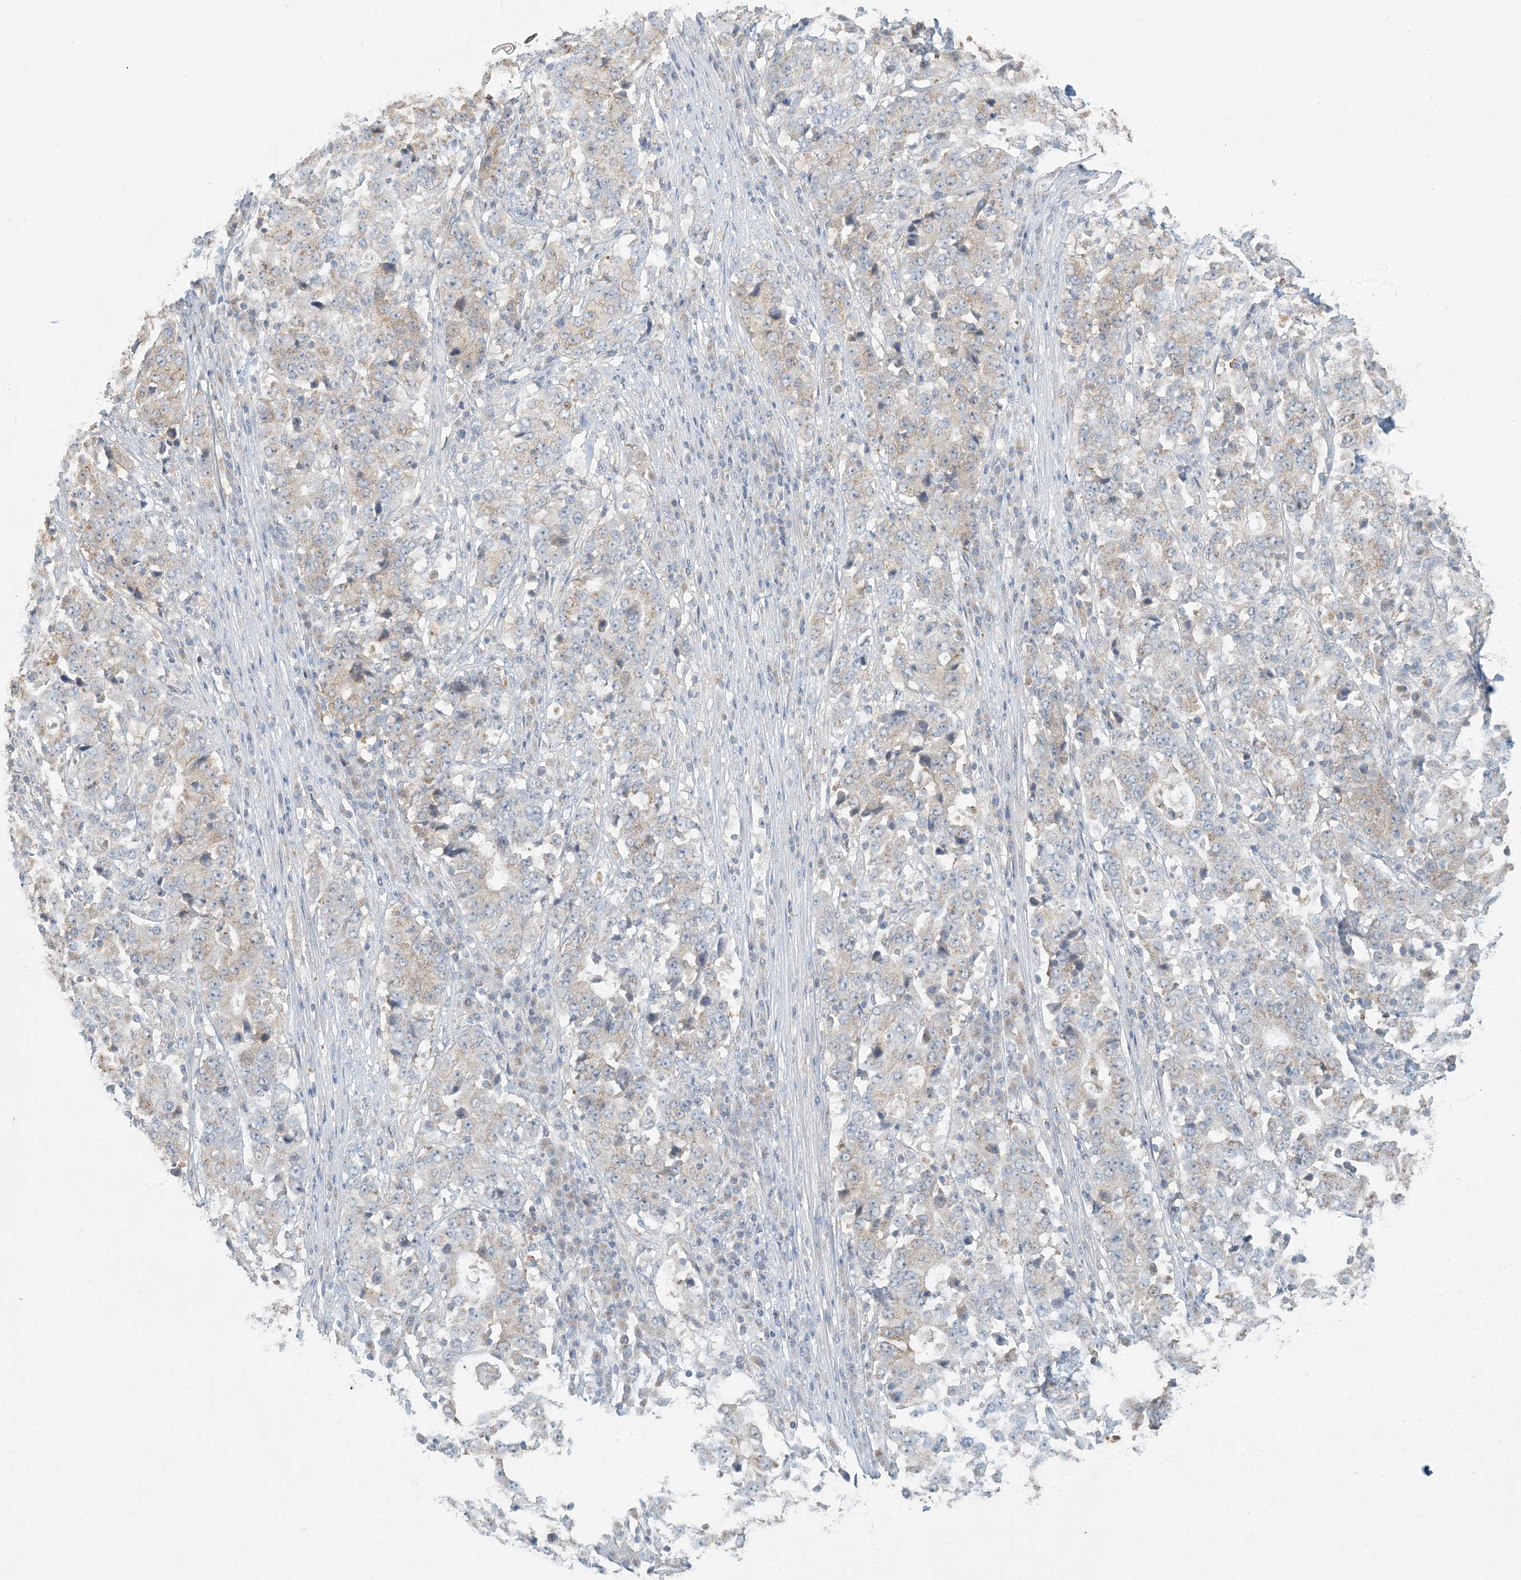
{"staining": {"intensity": "weak", "quantity": "<25%", "location": "cytoplasmic/membranous"}, "tissue": "stomach cancer", "cell_type": "Tumor cells", "image_type": "cancer", "snomed": [{"axis": "morphology", "description": "Adenocarcinoma, NOS"}, {"axis": "topography", "description": "Stomach"}], "caption": "Protein analysis of adenocarcinoma (stomach) reveals no significant positivity in tumor cells. (Stains: DAB (3,3'-diaminobenzidine) immunohistochemistry with hematoxylin counter stain, Microscopy: brightfield microscopy at high magnification).", "gene": "HACL1", "patient": {"sex": "male", "age": 59}}